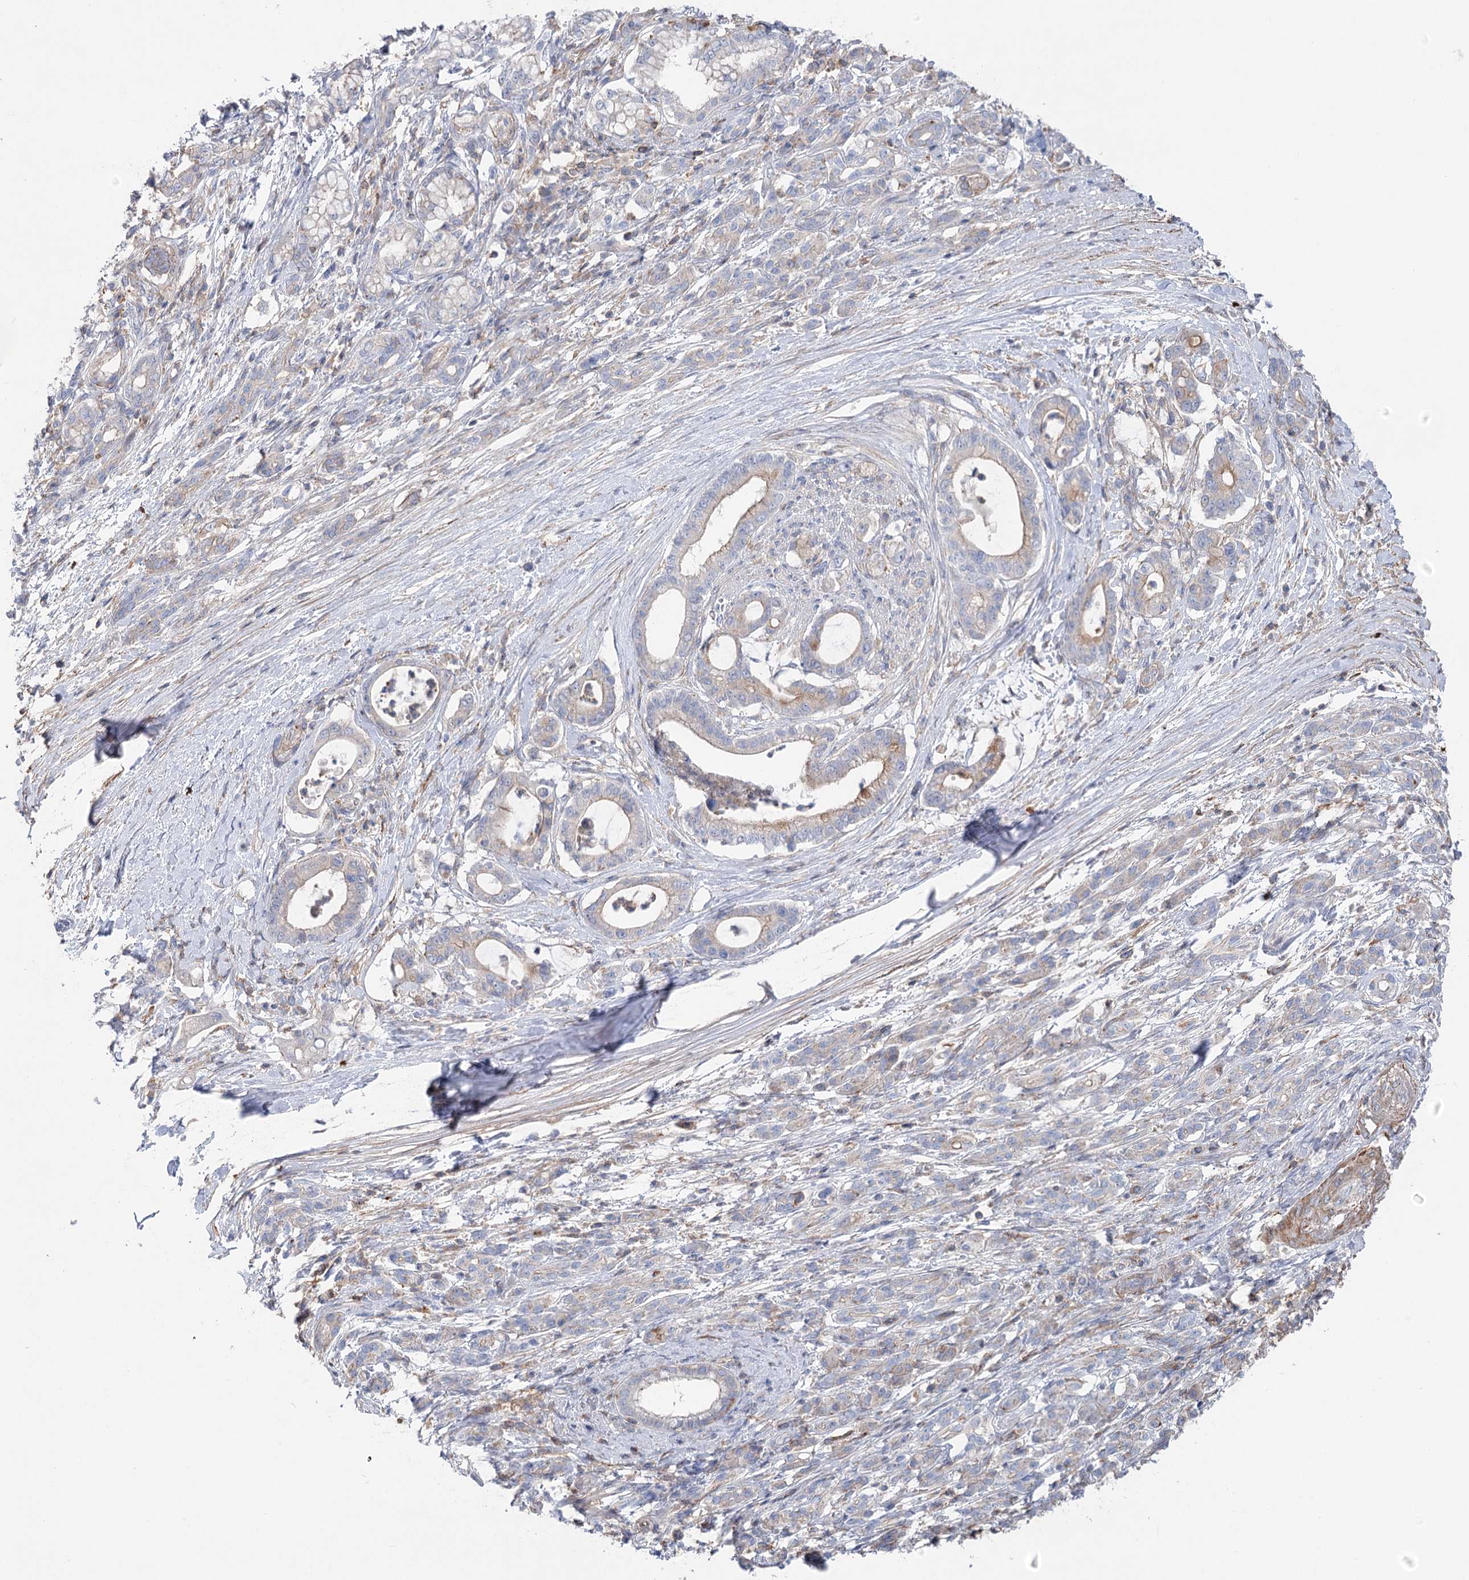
{"staining": {"intensity": "weak", "quantity": "<25%", "location": "cytoplasmic/membranous"}, "tissue": "pancreatic cancer", "cell_type": "Tumor cells", "image_type": "cancer", "snomed": [{"axis": "morphology", "description": "Adenocarcinoma, NOS"}, {"axis": "topography", "description": "Pancreas"}], "caption": "This photomicrograph is of adenocarcinoma (pancreatic) stained with IHC to label a protein in brown with the nuclei are counter-stained blue. There is no expression in tumor cells. The staining was performed using DAB to visualize the protein expression in brown, while the nuclei were stained in blue with hematoxylin (Magnification: 20x).", "gene": "LARP1B", "patient": {"sex": "female", "age": 55}}